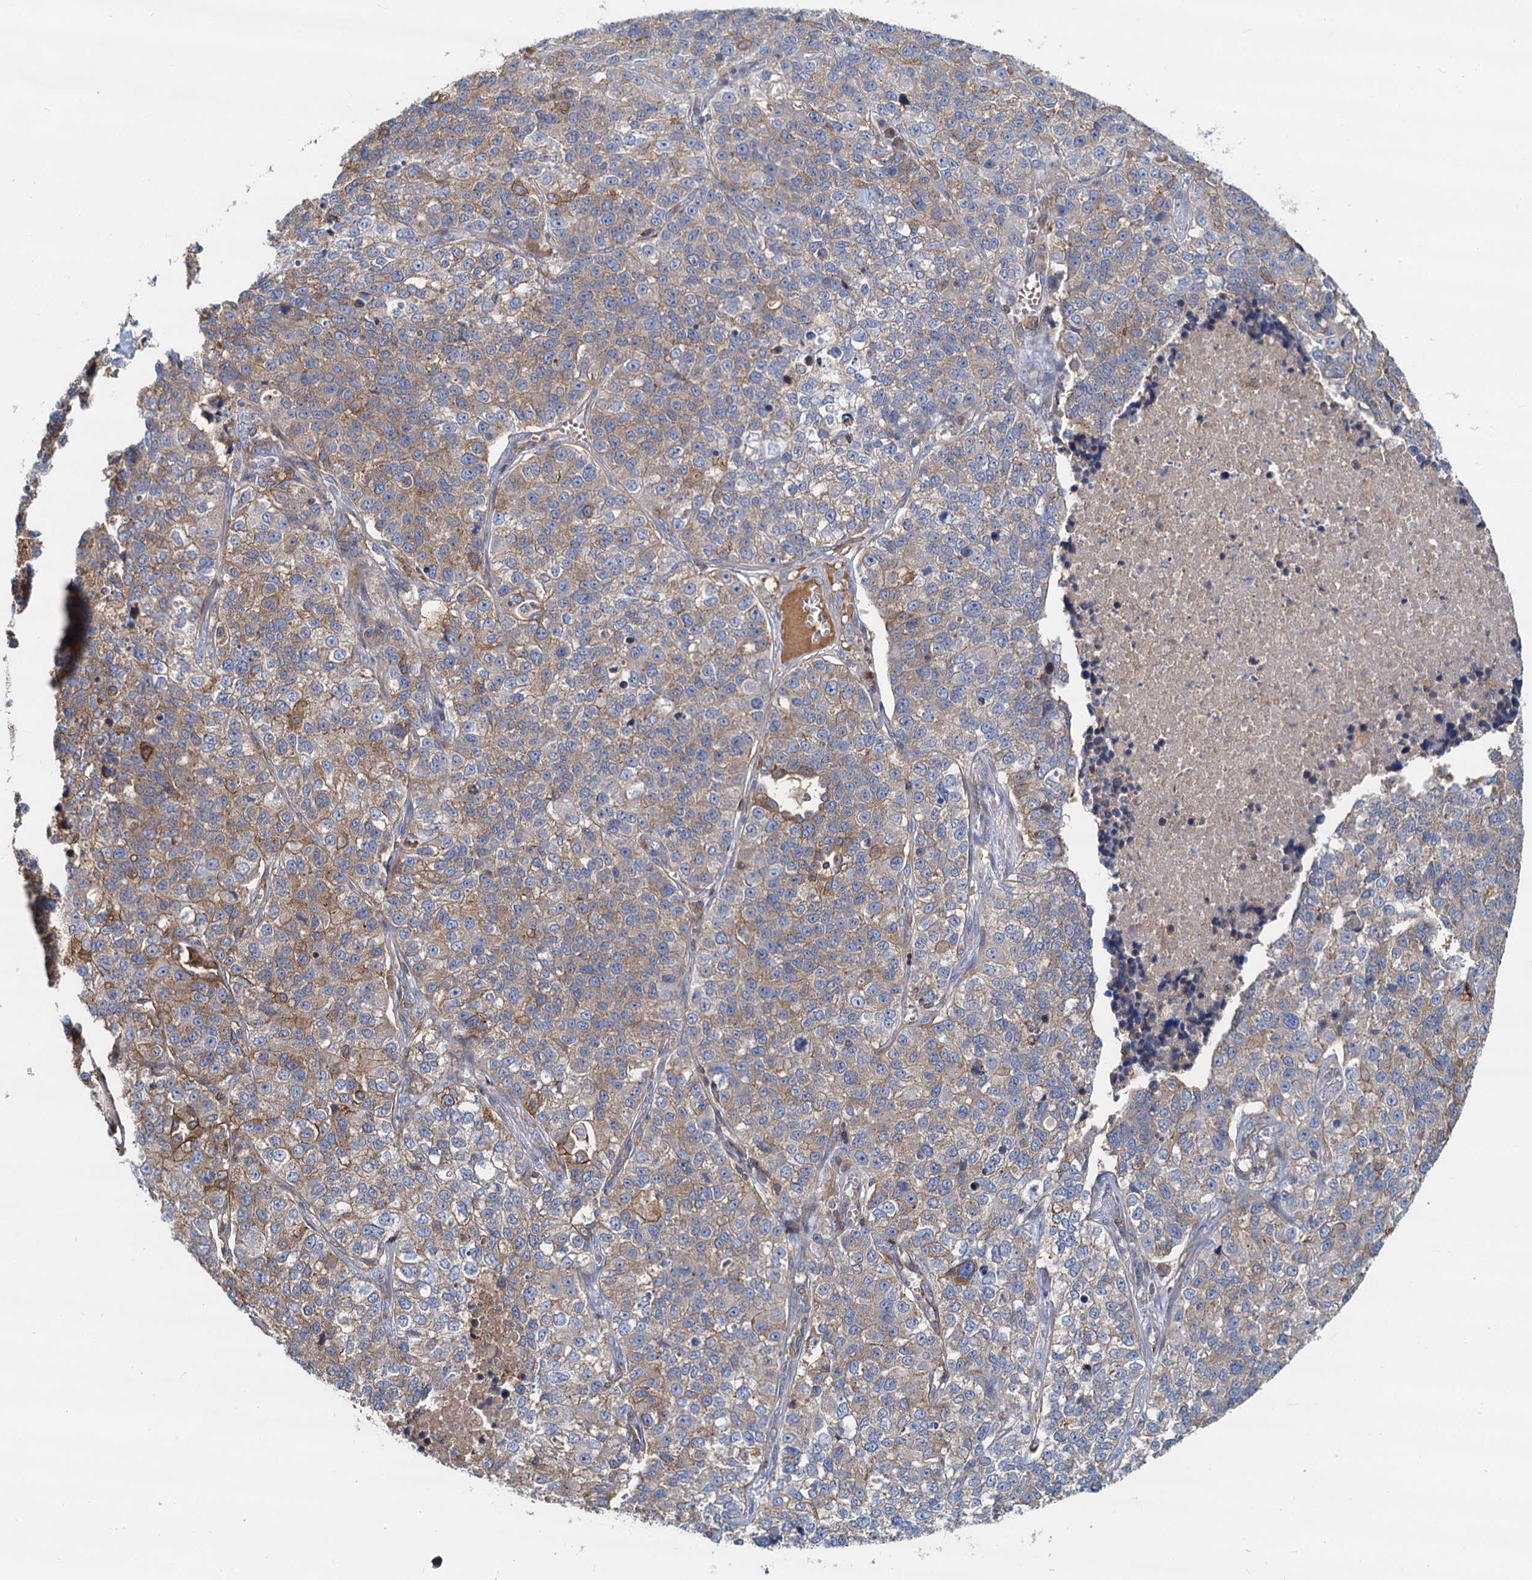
{"staining": {"intensity": "weak", "quantity": "25%-75%", "location": "cytoplasmic/membranous"}, "tissue": "lung cancer", "cell_type": "Tumor cells", "image_type": "cancer", "snomed": [{"axis": "morphology", "description": "Adenocarcinoma, NOS"}, {"axis": "topography", "description": "Lung"}], "caption": "This micrograph exhibits lung cancer (adenocarcinoma) stained with immunohistochemistry to label a protein in brown. The cytoplasmic/membranous of tumor cells show weak positivity for the protein. Nuclei are counter-stained blue.", "gene": "LNX2", "patient": {"sex": "male", "age": 49}}